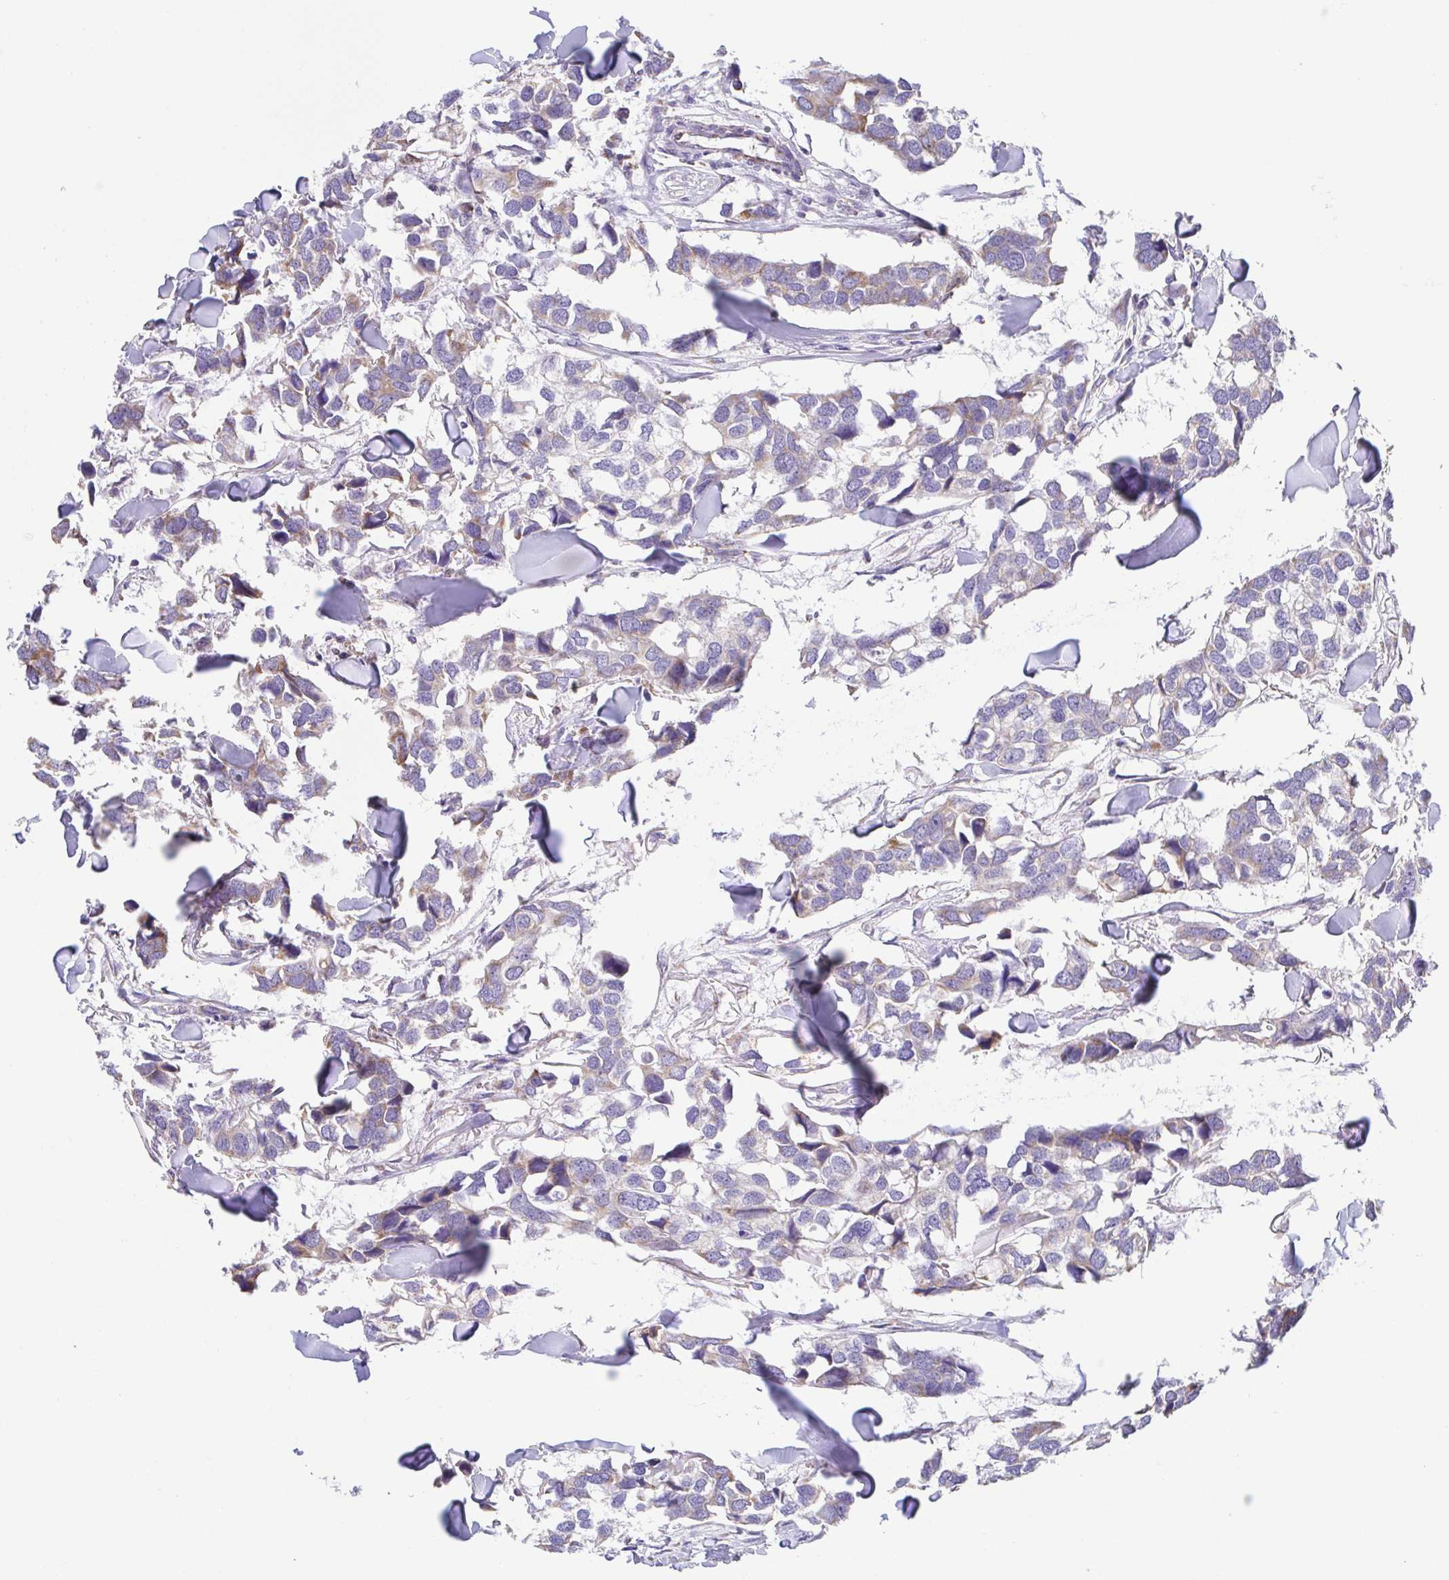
{"staining": {"intensity": "weak", "quantity": "25%-75%", "location": "cytoplasmic/membranous"}, "tissue": "breast cancer", "cell_type": "Tumor cells", "image_type": "cancer", "snomed": [{"axis": "morphology", "description": "Duct carcinoma"}, {"axis": "topography", "description": "Breast"}], "caption": "Immunohistochemistry (IHC) (DAB) staining of human invasive ductal carcinoma (breast) demonstrates weak cytoplasmic/membranous protein staining in approximately 25%-75% of tumor cells.", "gene": "GINM1", "patient": {"sex": "female", "age": 83}}